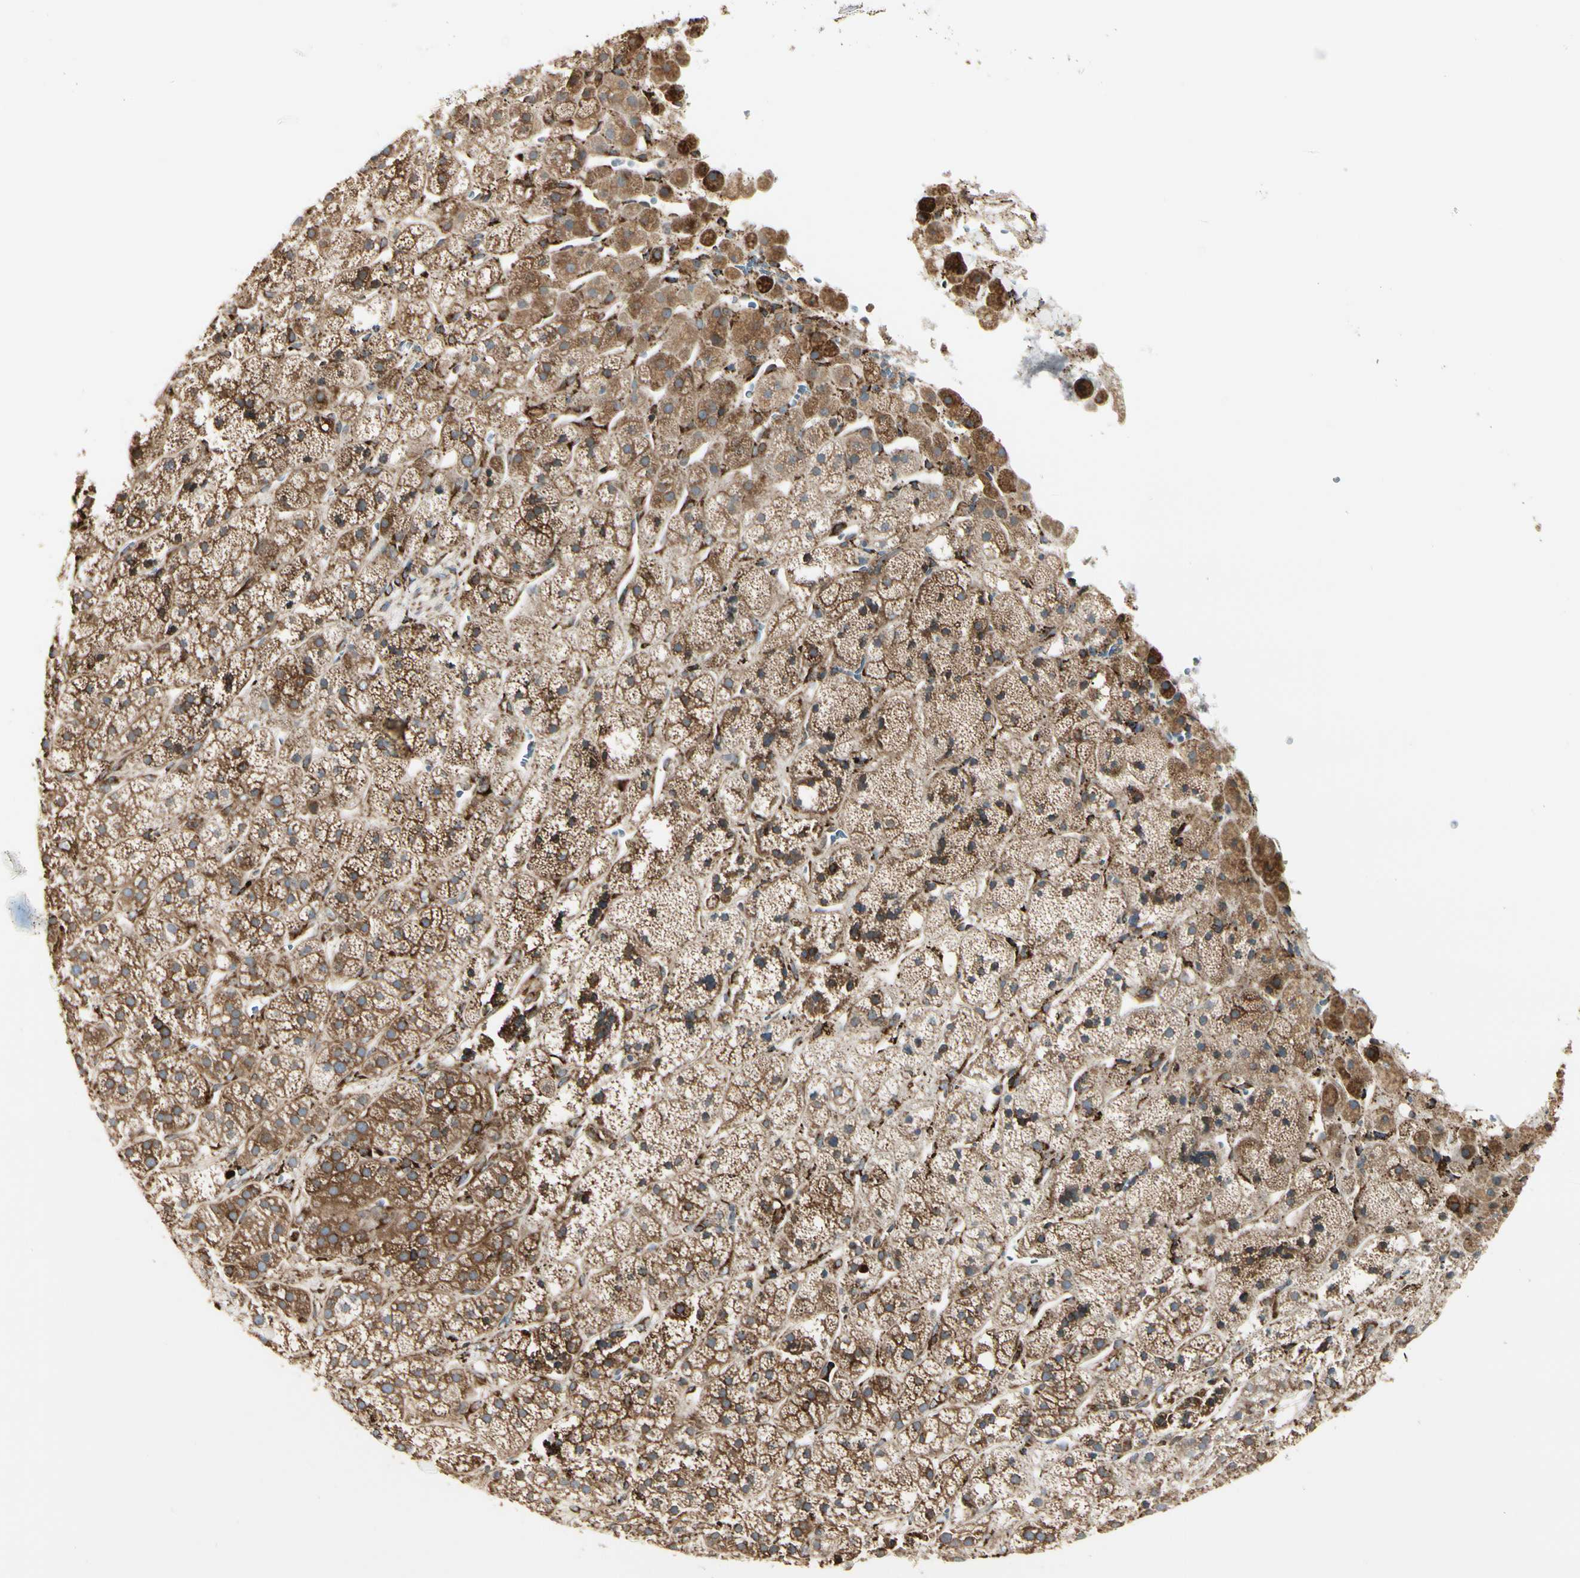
{"staining": {"intensity": "moderate", "quantity": ">75%", "location": "cytoplasmic/membranous"}, "tissue": "adrenal gland", "cell_type": "Glandular cells", "image_type": "normal", "snomed": [{"axis": "morphology", "description": "Normal tissue, NOS"}, {"axis": "topography", "description": "Adrenal gland"}], "caption": "Protein expression analysis of benign adrenal gland shows moderate cytoplasmic/membranous staining in approximately >75% of glandular cells.", "gene": "HSP90B1", "patient": {"sex": "male", "age": 56}}